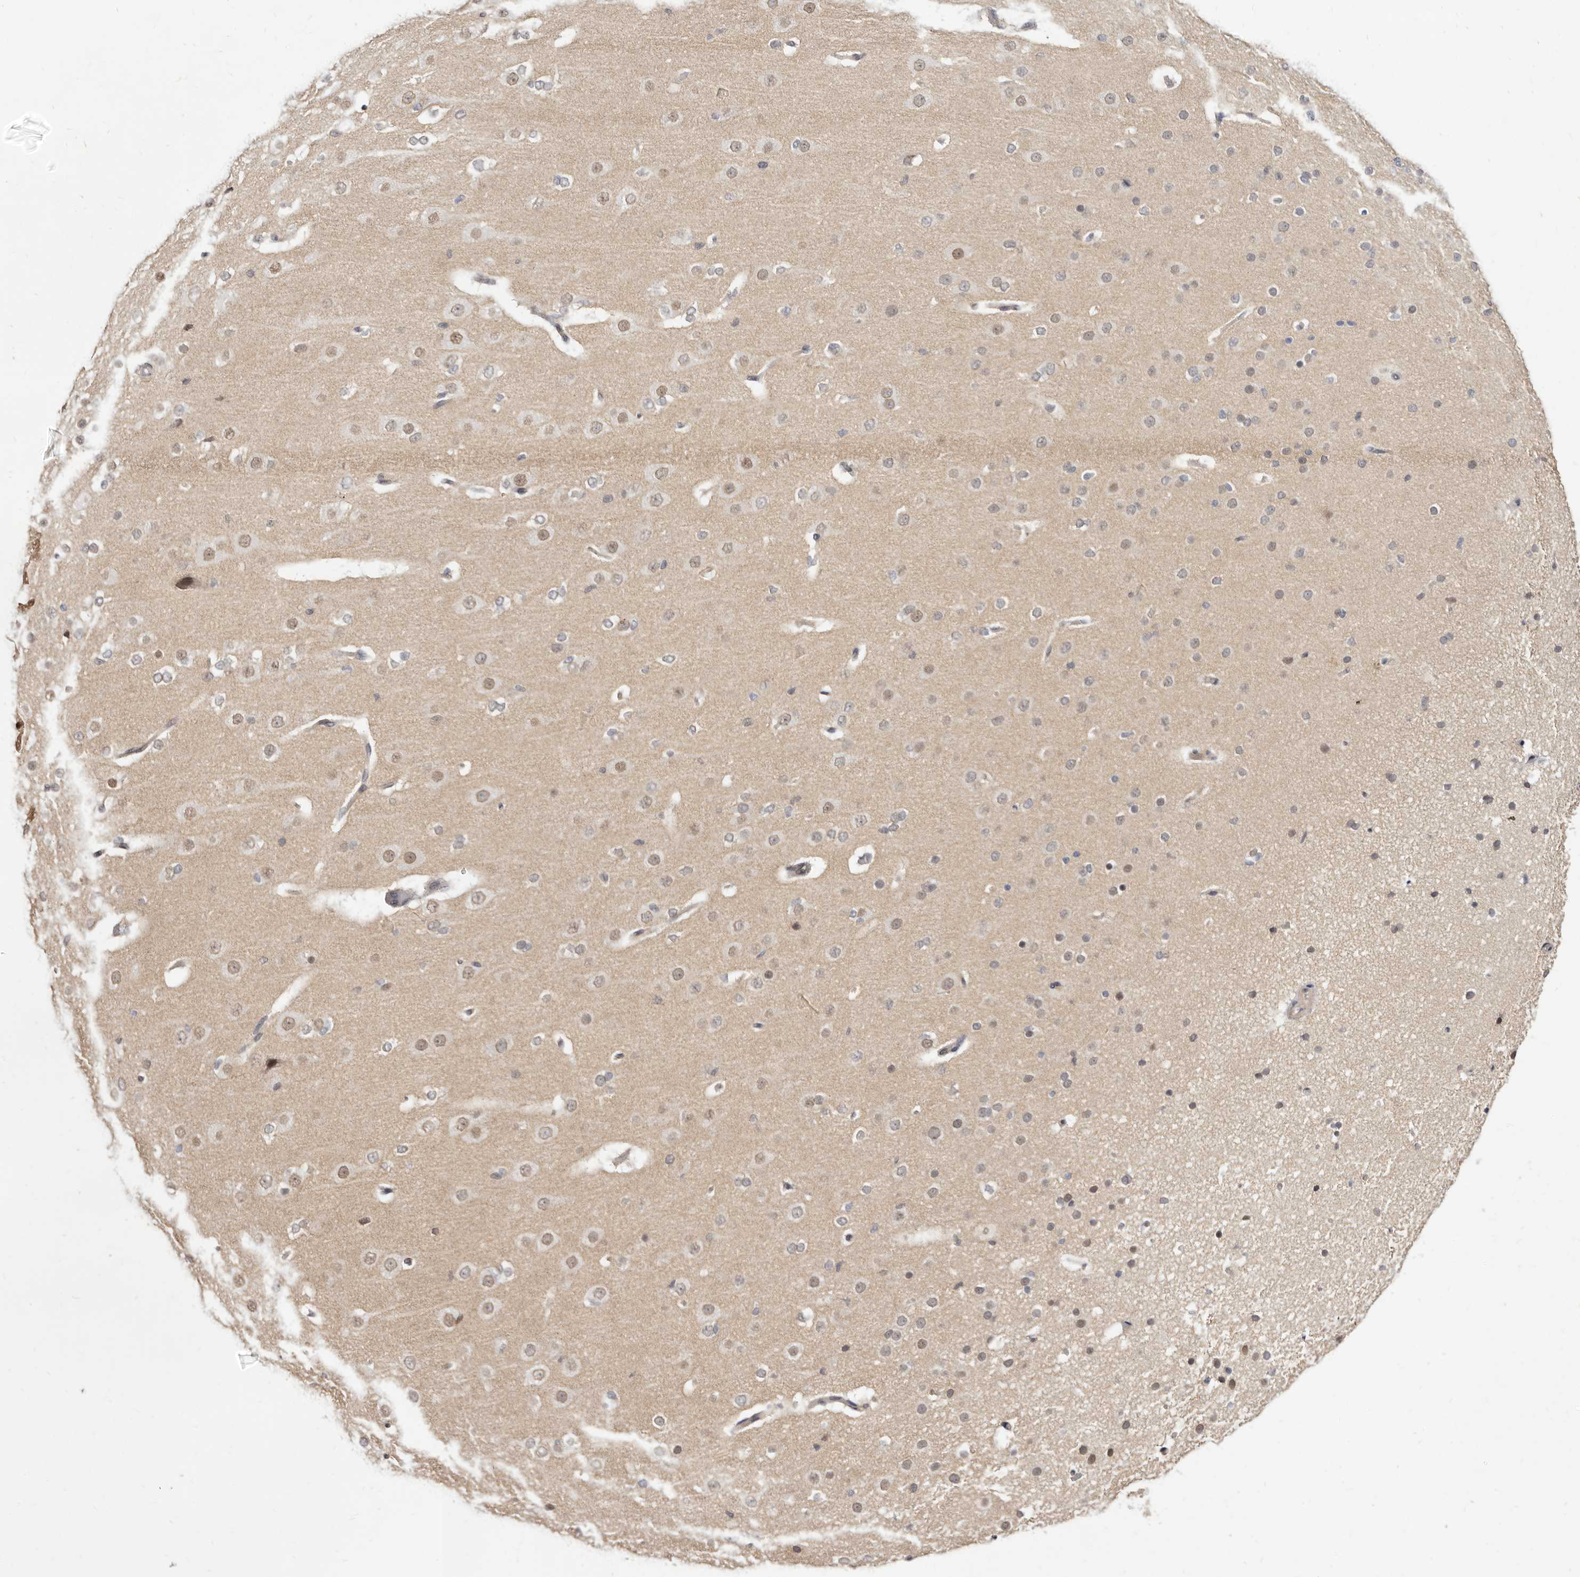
{"staining": {"intensity": "weak", "quantity": ">75%", "location": "nuclear"}, "tissue": "cerebral cortex", "cell_type": "Endothelial cells", "image_type": "normal", "snomed": [{"axis": "morphology", "description": "Normal tissue, NOS"}, {"axis": "morphology", "description": "Developmental malformation"}, {"axis": "topography", "description": "Cerebral cortex"}], "caption": "This is an image of immunohistochemistry staining of unremarkable cerebral cortex, which shows weak expression in the nuclear of endothelial cells.", "gene": "LCORL", "patient": {"sex": "female", "age": 30}}